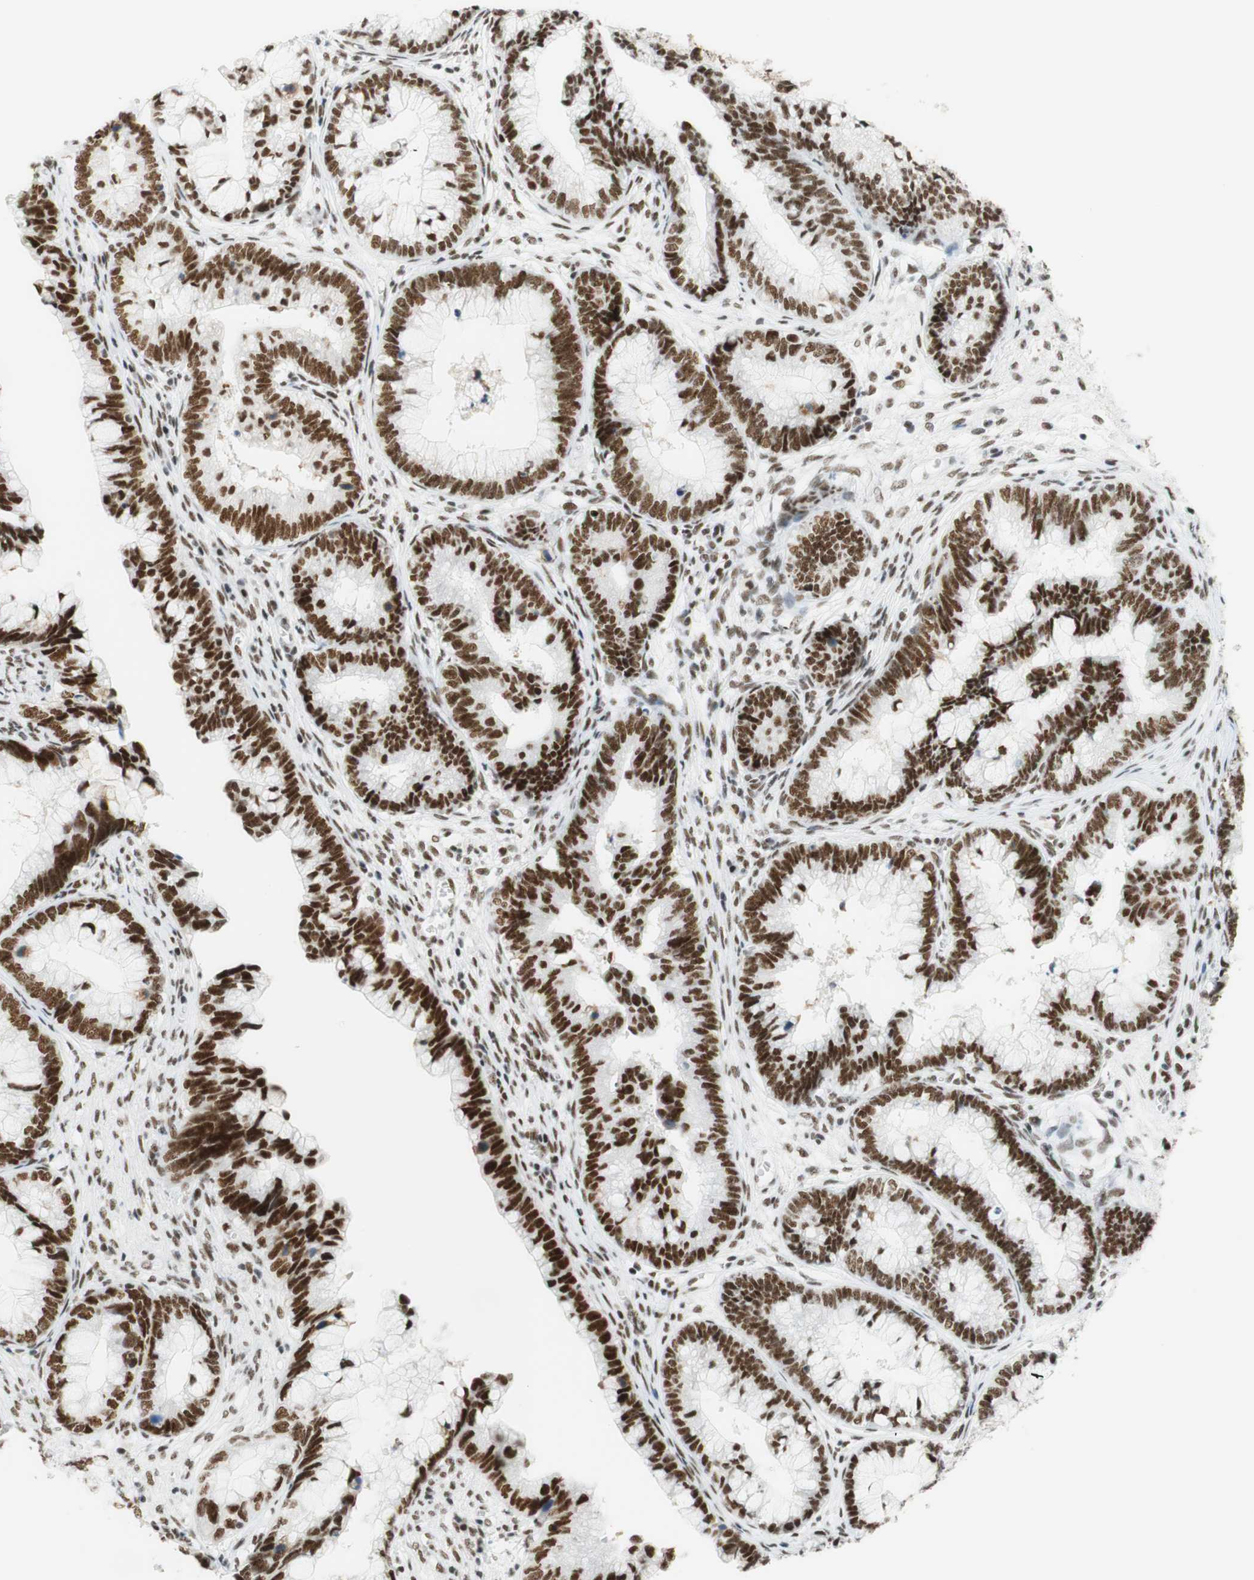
{"staining": {"intensity": "moderate", "quantity": ">75%", "location": "nuclear"}, "tissue": "cervical cancer", "cell_type": "Tumor cells", "image_type": "cancer", "snomed": [{"axis": "morphology", "description": "Adenocarcinoma, NOS"}, {"axis": "topography", "description": "Cervix"}], "caption": "Approximately >75% of tumor cells in adenocarcinoma (cervical) demonstrate moderate nuclear protein expression as visualized by brown immunohistochemical staining.", "gene": "RNF20", "patient": {"sex": "female", "age": 44}}